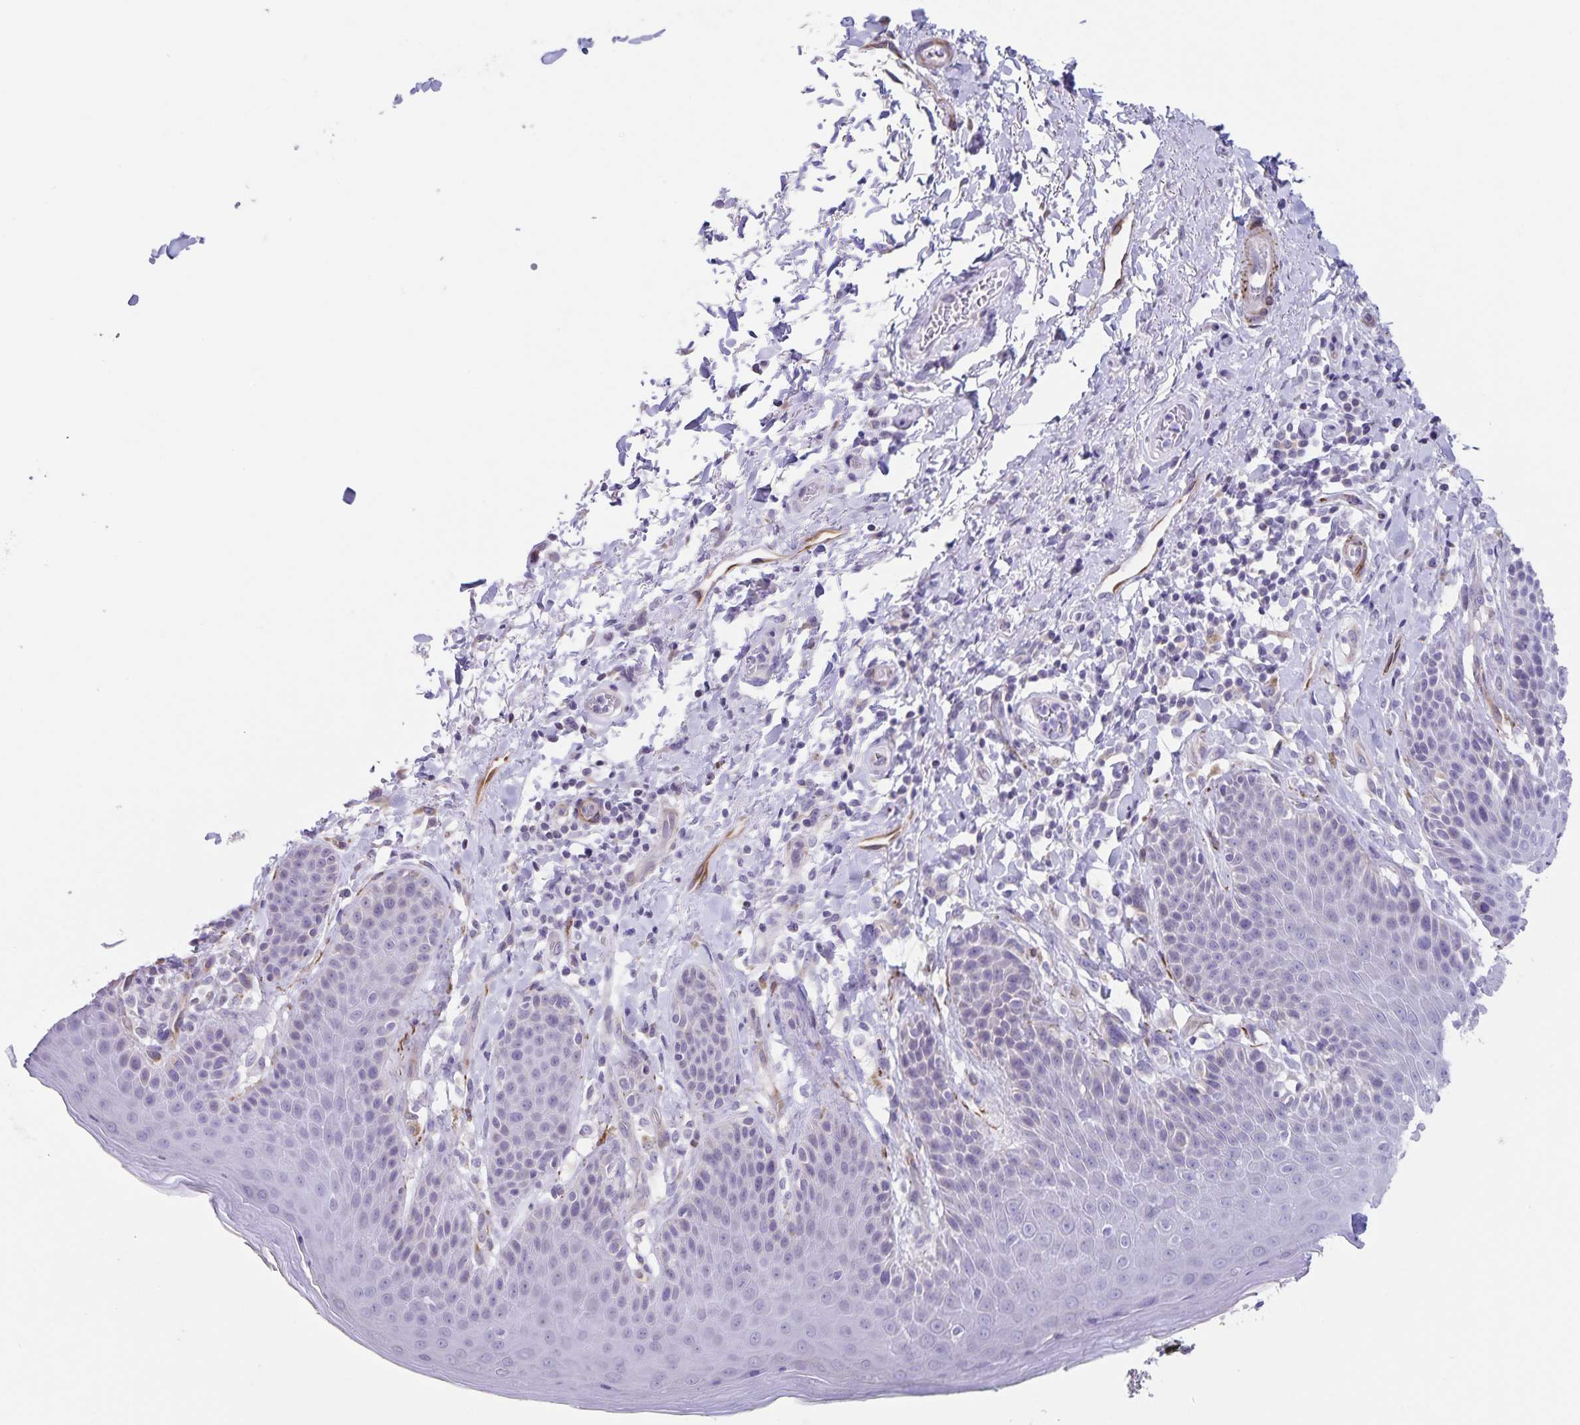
{"staining": {"intensity": "negative", "quantity": "none", "location": "none"}, "tissue": "skin", "cell_type": "Epidermal cells", "image_type": "normal", "snomed": [{"axis": "morphology", "description": "Normal tissue, NOS"}, {"axis": "topography", "description": "Anal"}, {"axis": "topography", "description": "Peripheral nerve tissue"}], "caption": "The IHC image has no significant staining in epidermal cells of skin. Nuclei are stained in blue.", "gene": "SYNM", "patient": {"sex": "male", "age": 51}}